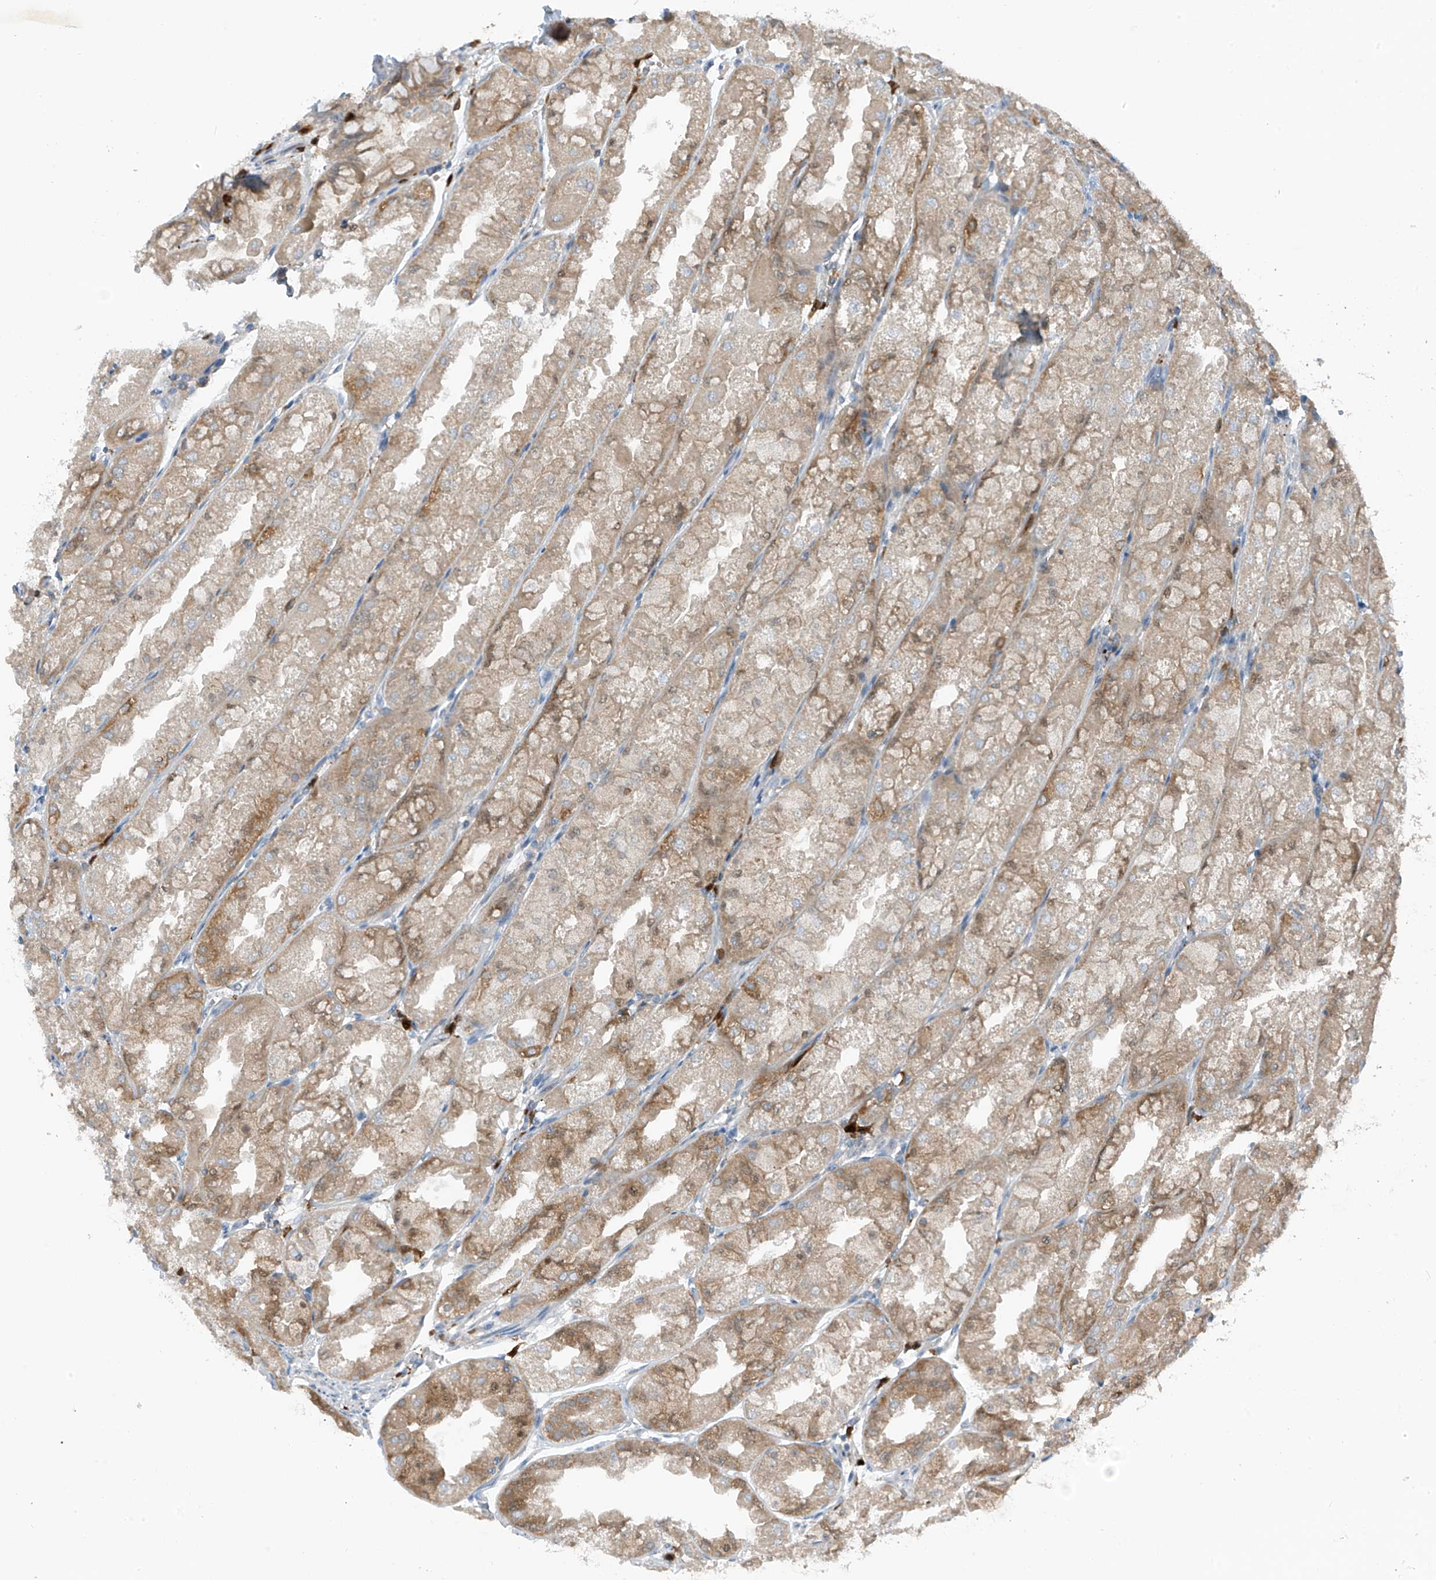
{"staining": {"intensity": "moderate", "quantity": "25%-75%", "location": "nuclear"}, "tissue": "stomach", "cell_type": "Glandular cells", "image_type": "normal", "snomed": [{"axis": "morphology", "description": "Normal tissue, NOS"}, {"axis": "topography", "description": "Stomach, upper"}], "caption": "Immunohistochemical staining of normal human stomach shows 25%-75% levels of moderate nuclear protein expression in about 25%-75% of glandular cells.", "gene": "SLC12A6", "patient": {"sex": "male", "age": 47}}